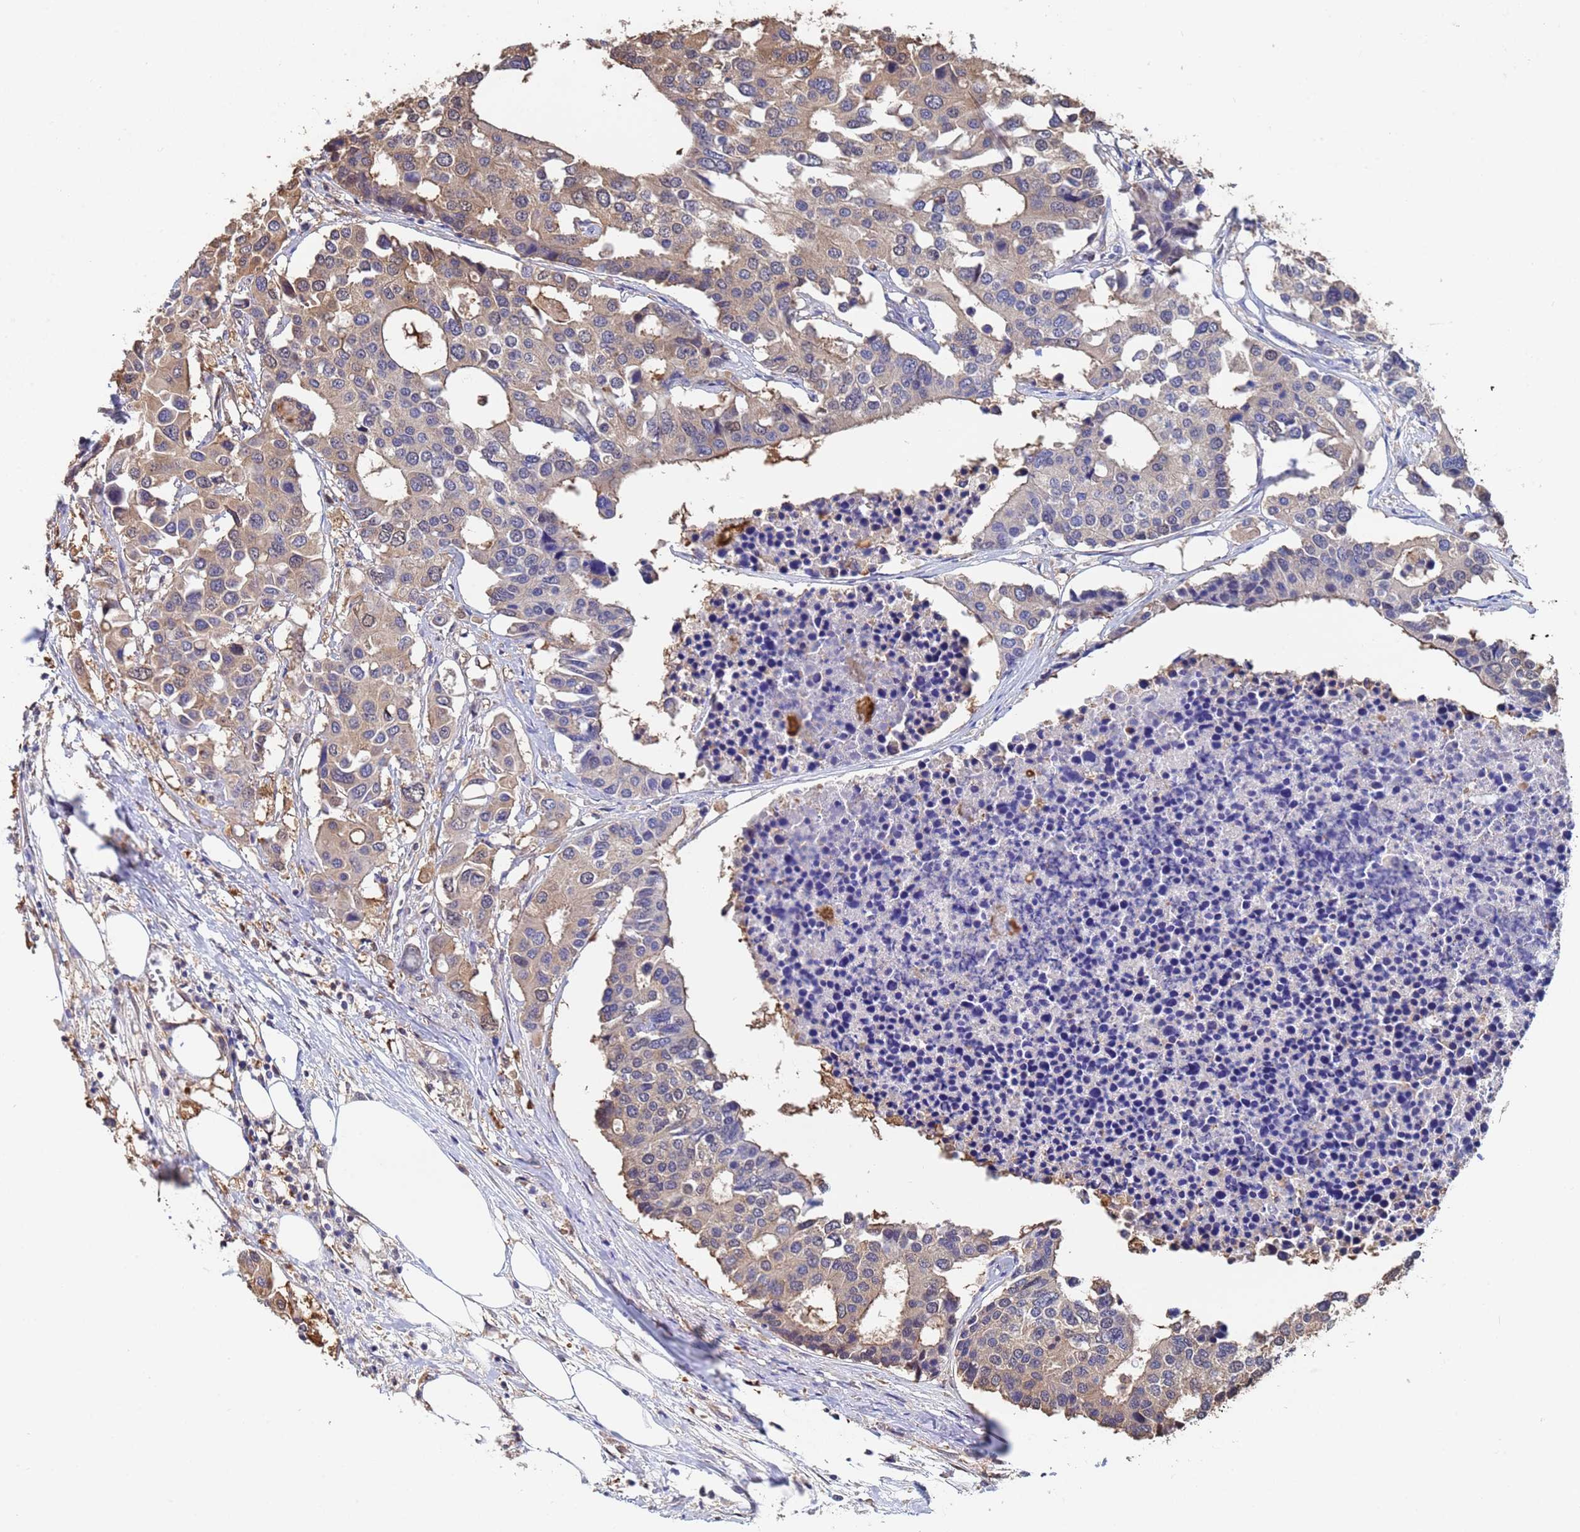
{"staining": {"intensity": "weak", "quantity": ">75%", "location": "cytoplasmic/membranous"}, "tissue": "colorectal cancer", "cell_type": "Tumor cells", "image_type": "cancer", "snomed": [{"axis": "morphology", "description": "Adenocarcinoma, NOS"}, {"axis": "topography", "description": "Colon"}], "caption": "IHC micrograph of colorectal cancer (adenocarcinoma) stained for a protein (brown), which demonstrates low levels of weak cytoplasmic/membranous positivity in about >75% of tumor cells.", "gene": "FAM25A", "patient": {"sex": "male", "age": 77}}